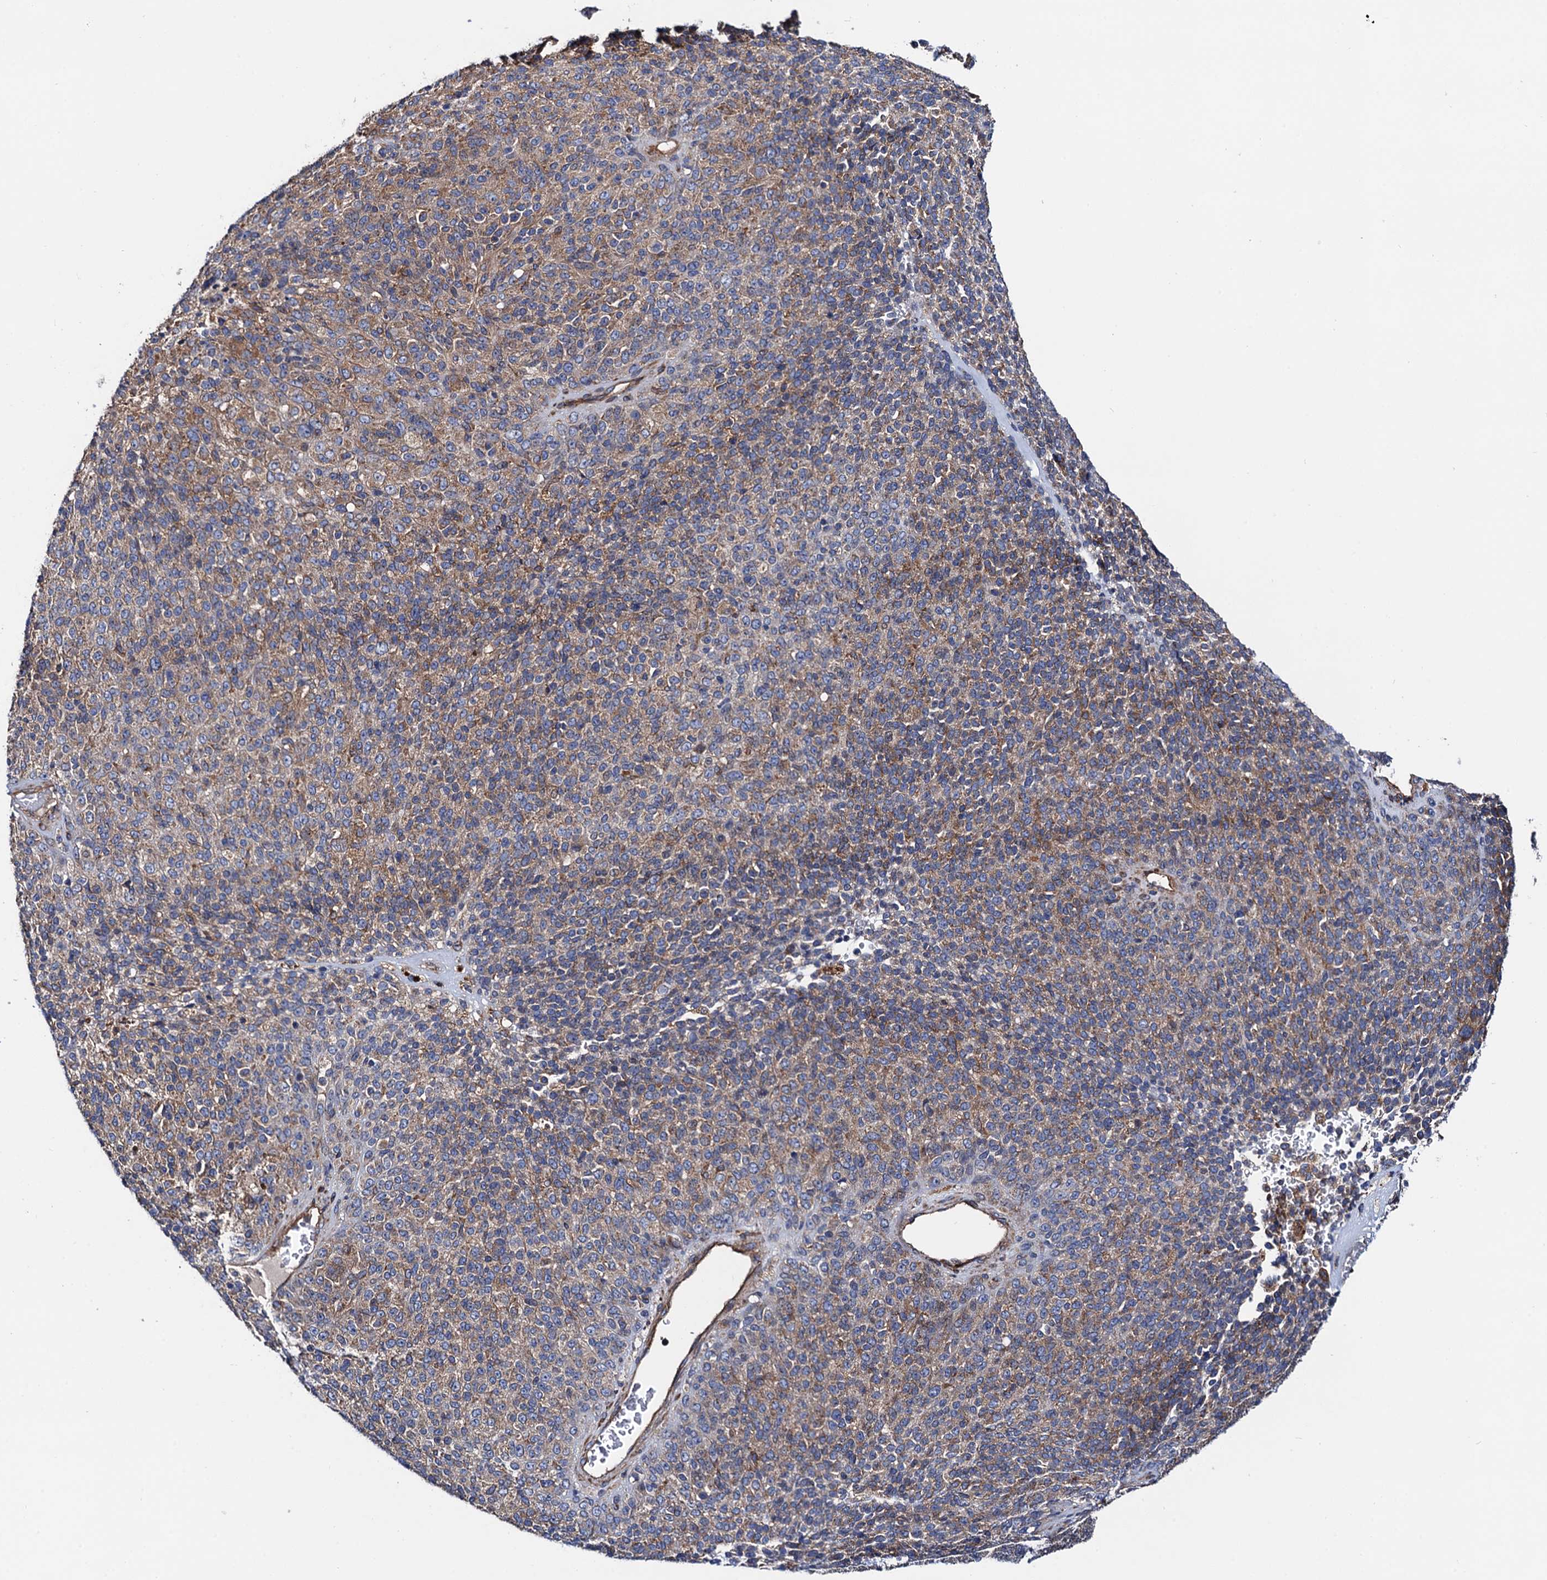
{"staining": {"intensity": "weak", "quantity": "25%-75%", "location": "cytoplasmic/membranous"}, "tissue": "melanoma", "cell_type": "Tumor cells", "image_type": "cancer", "snomed": [{"axis": "morphology", "description": "Malignant melanoma, Metastatic site"}, {"axis": "topography", "description": "Brain"}], "caption": "Approximately 25%-75% of tumor cells in malignant melanoma (metastatic site) reveal weak cytoplasmic/membranous protein staining as visualized by brown immunohistochemical staining.", "gene": "MRPL48", "patient": {"sex": "female", "age": 56}}